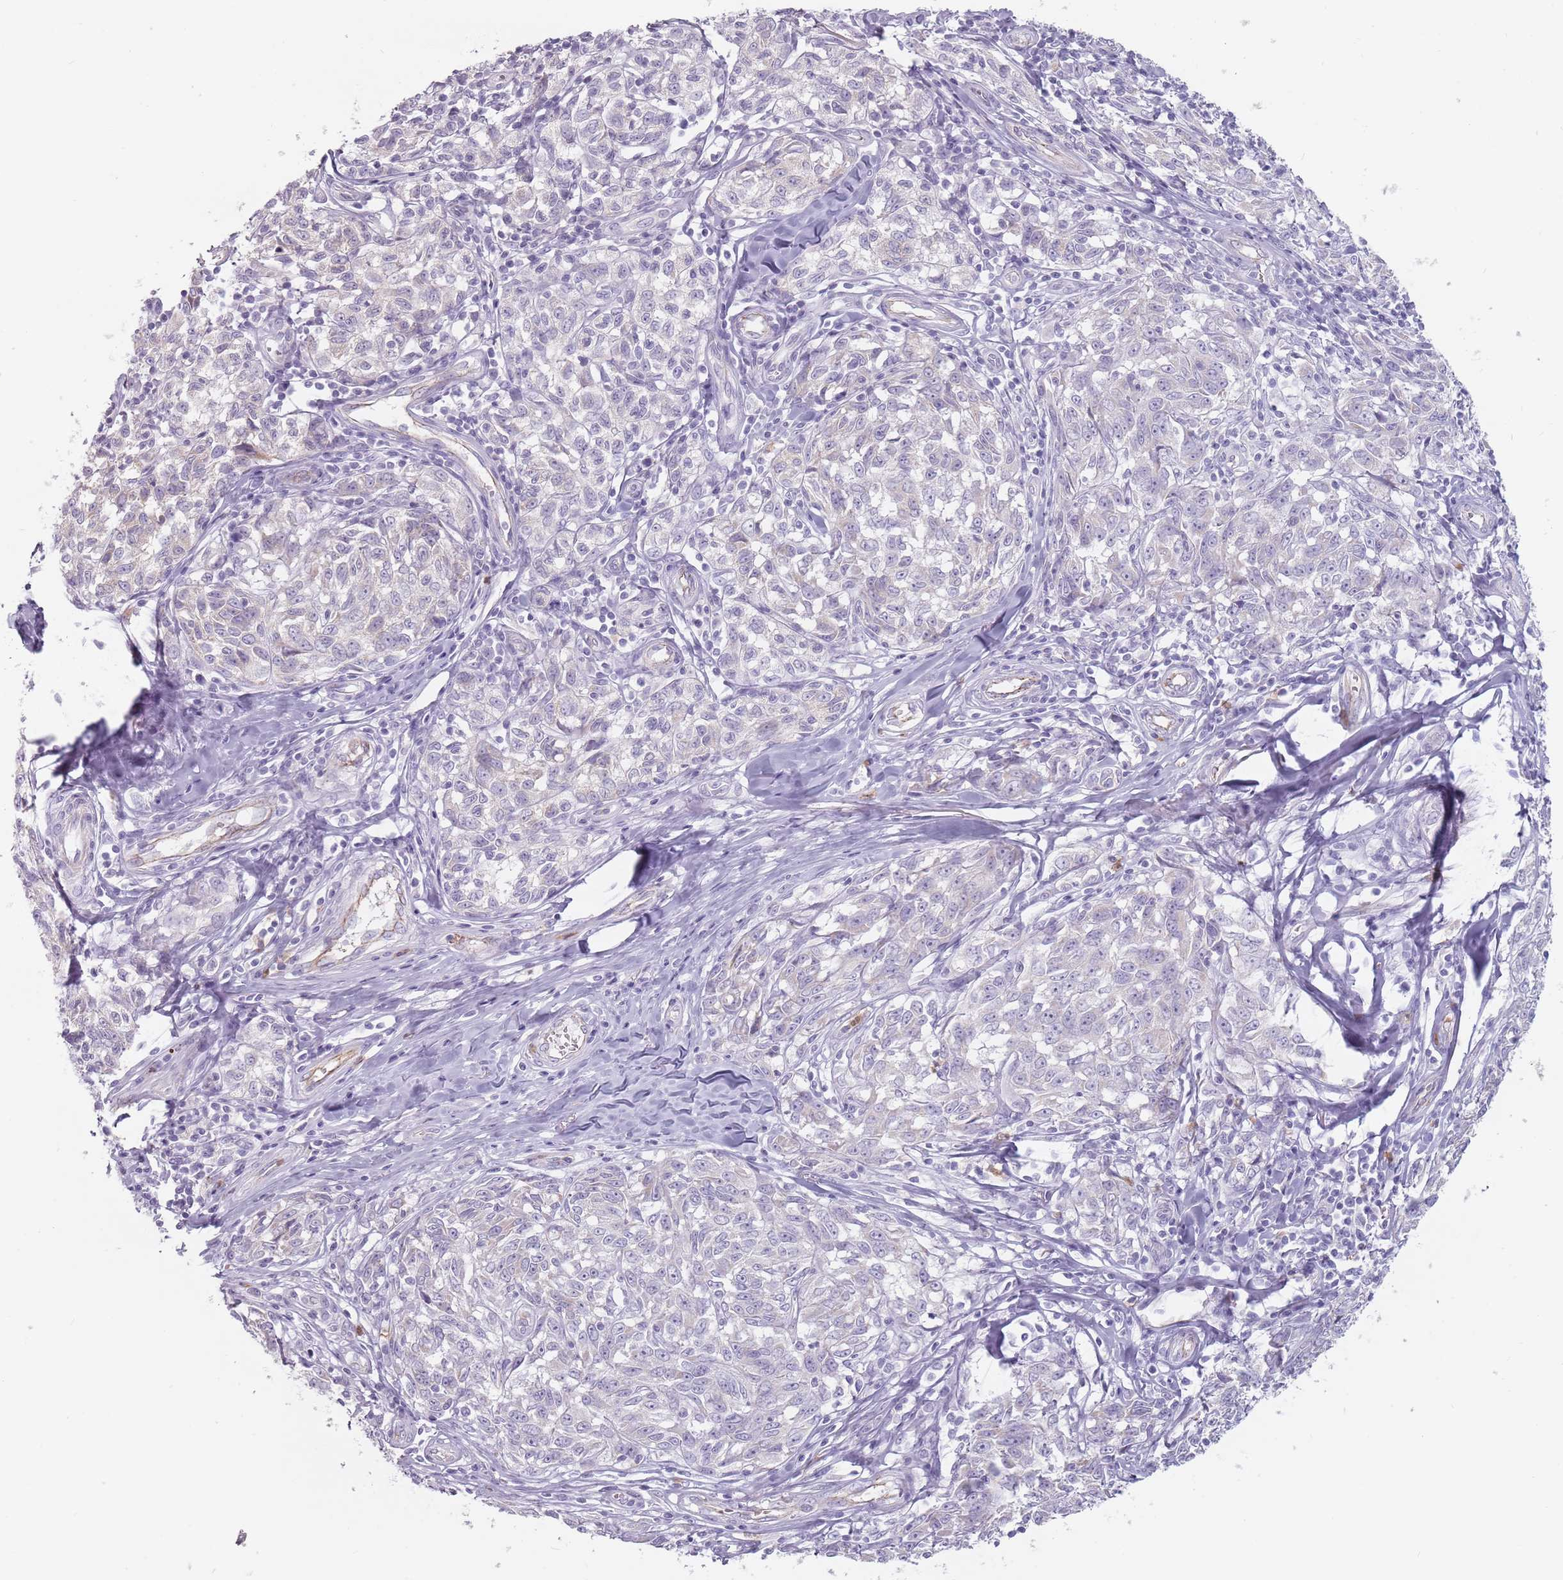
{"staining": {"intensity": "negative", "quantity": "none", "location": "none"}, "tissue": "melanoma", "cell_type": "Tumor cells", "image_type": "cancer", "snomed": [{"axis": "morphology", "description": "Normal tissue, NOS"}, {"axis": "morphology", "description": "Malignant melanoma, NOS"}, {"axis": "topography", "description": "Skin"}], "caption": "DAB immunohistochemical staining of melanoma shows no significant expression in tumor cells.", "gene": "ZNF584", "patient": {"sex": "female", "age": 64}}